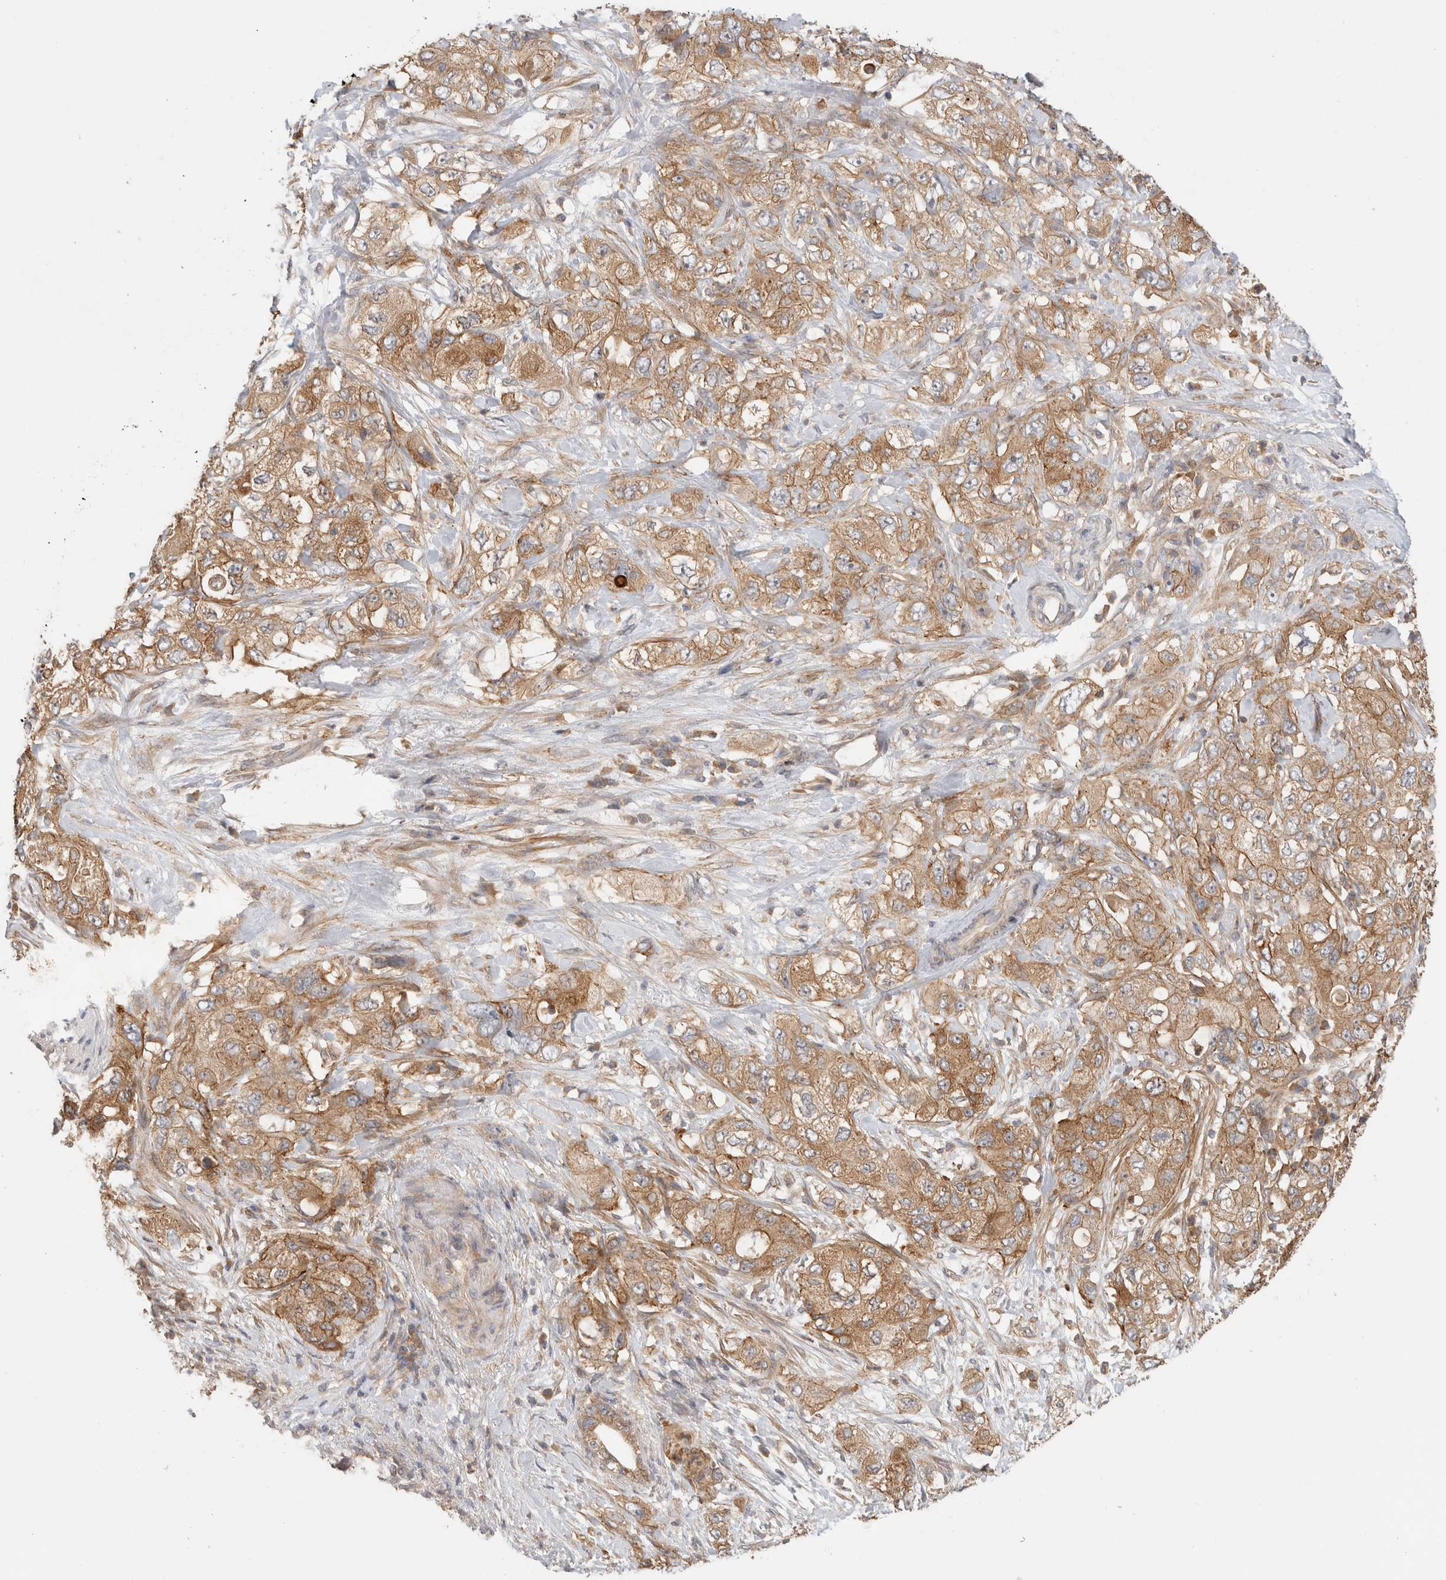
{"staining": {"intensity": "moderate", "quantity": ">75%", "location": "cytoplasmic/membranous"}, "tissue": "pancreatic cancer", "cell_type": "Tumor cells", "image_type": "cancer", "snomed": [{"axis": "morphology", "description": "Adenocarcinoma, NOS"}, {"axis": "topography", "description": "Pancreas"}], "caption": "Adenocarcinoma (pancreatic) stained with a brown dye displays moderate cytoplasmic/membranous positive expression in about >75% of tumor cells.", "gene": "SGK3", "patient": {"sex": "female", "age": 73}}